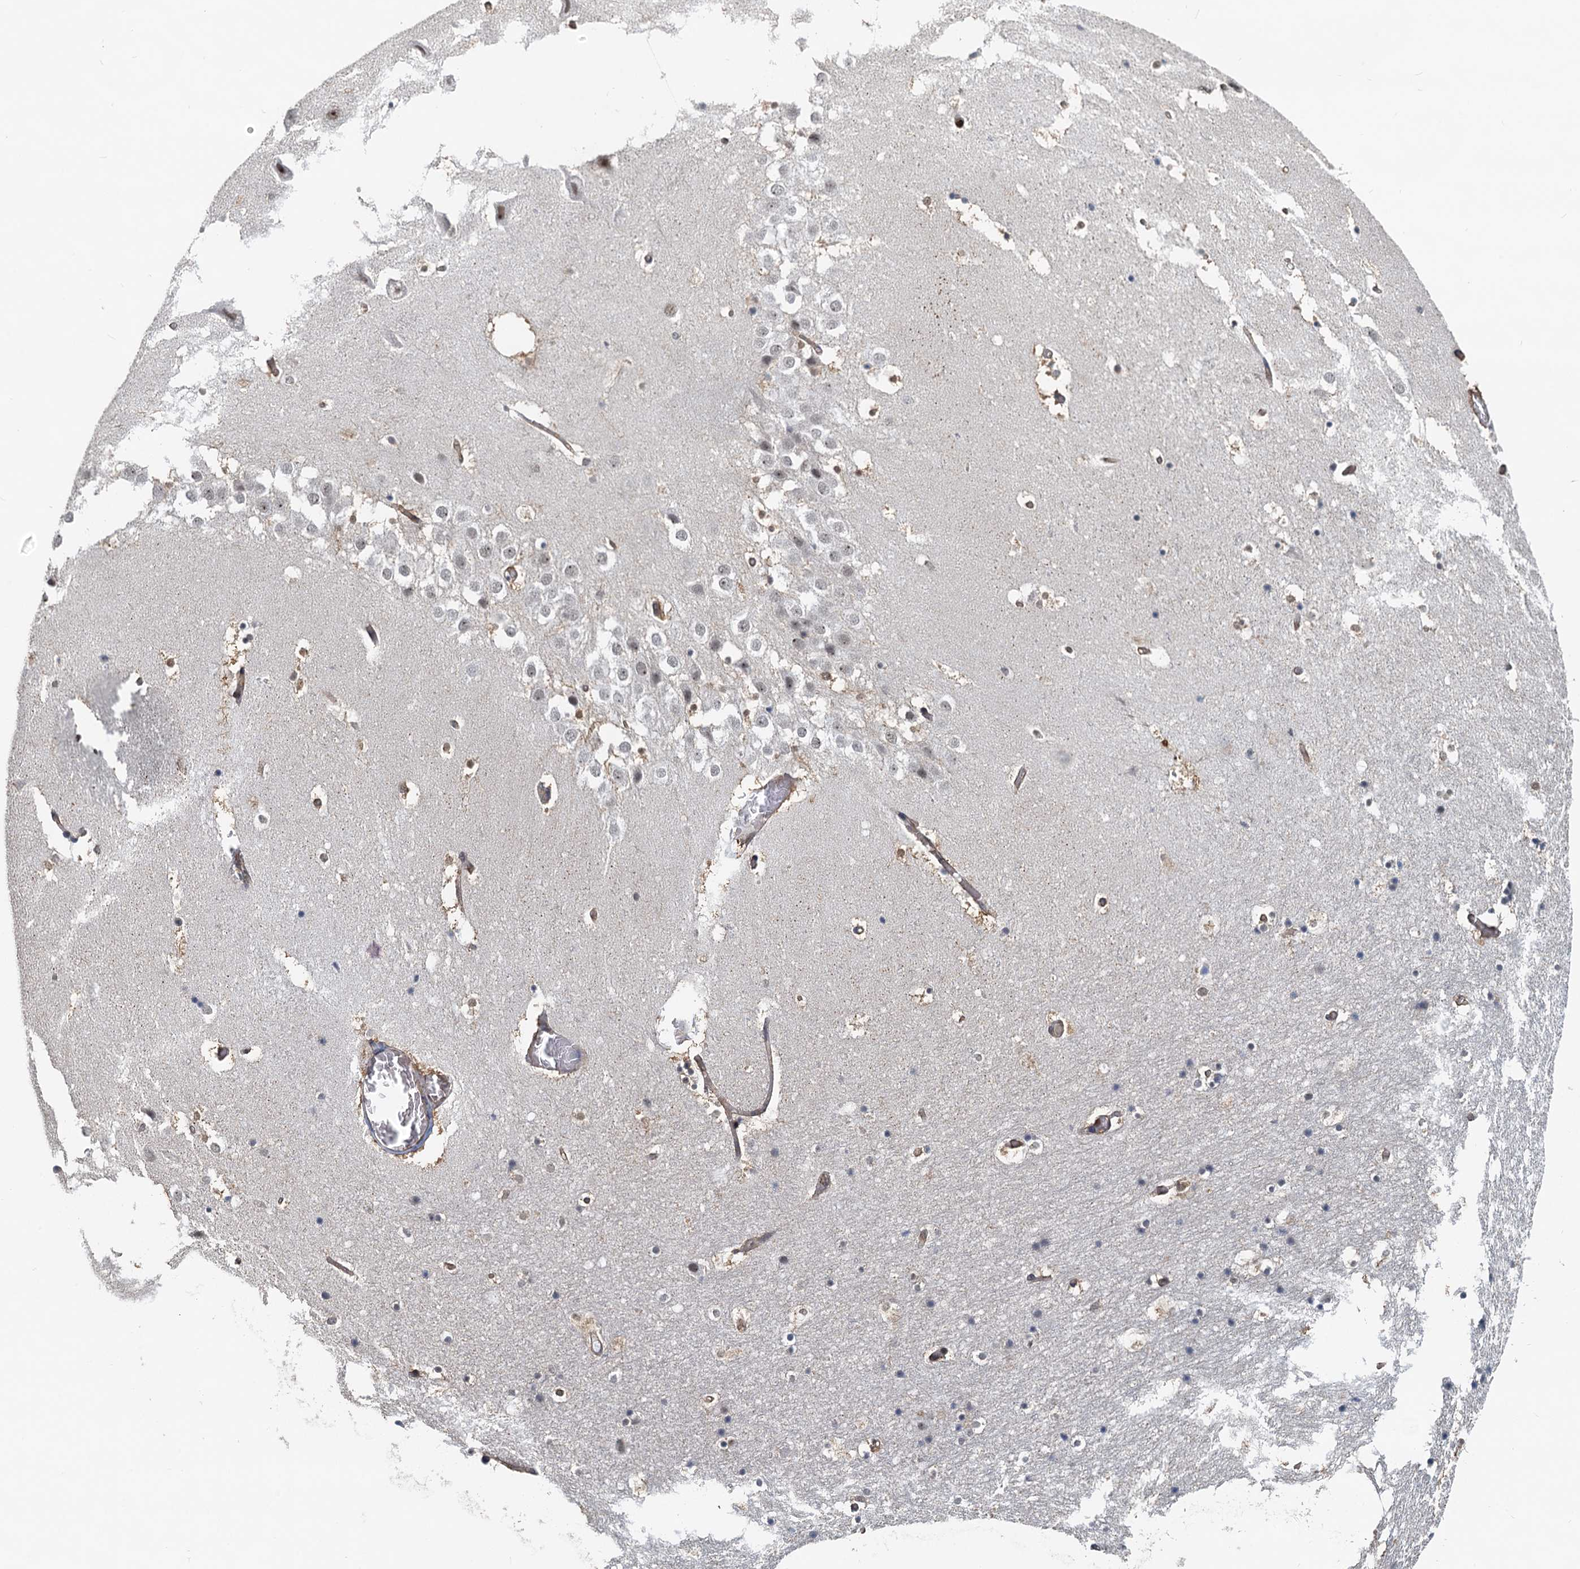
{"staining": {"intensity": "negative", "quantity": "none", "location": "none"}, "tissue": "hippocampus", "cell_type": "Glial cells", "image_type": "normal", "snomed": [{"axis": "morphology", "description": "Normal tissue, NOS"}, {"axis": "topography", "description": "Hippocampus"}], "caption": "An immunohistochemistry (IHC) photomicrograph of benign hippocampus is shown. There is no staining in glial cells of hippocampus.", "gene": "SPINDOC", "patient": {"sex": "female", "age": 52}}